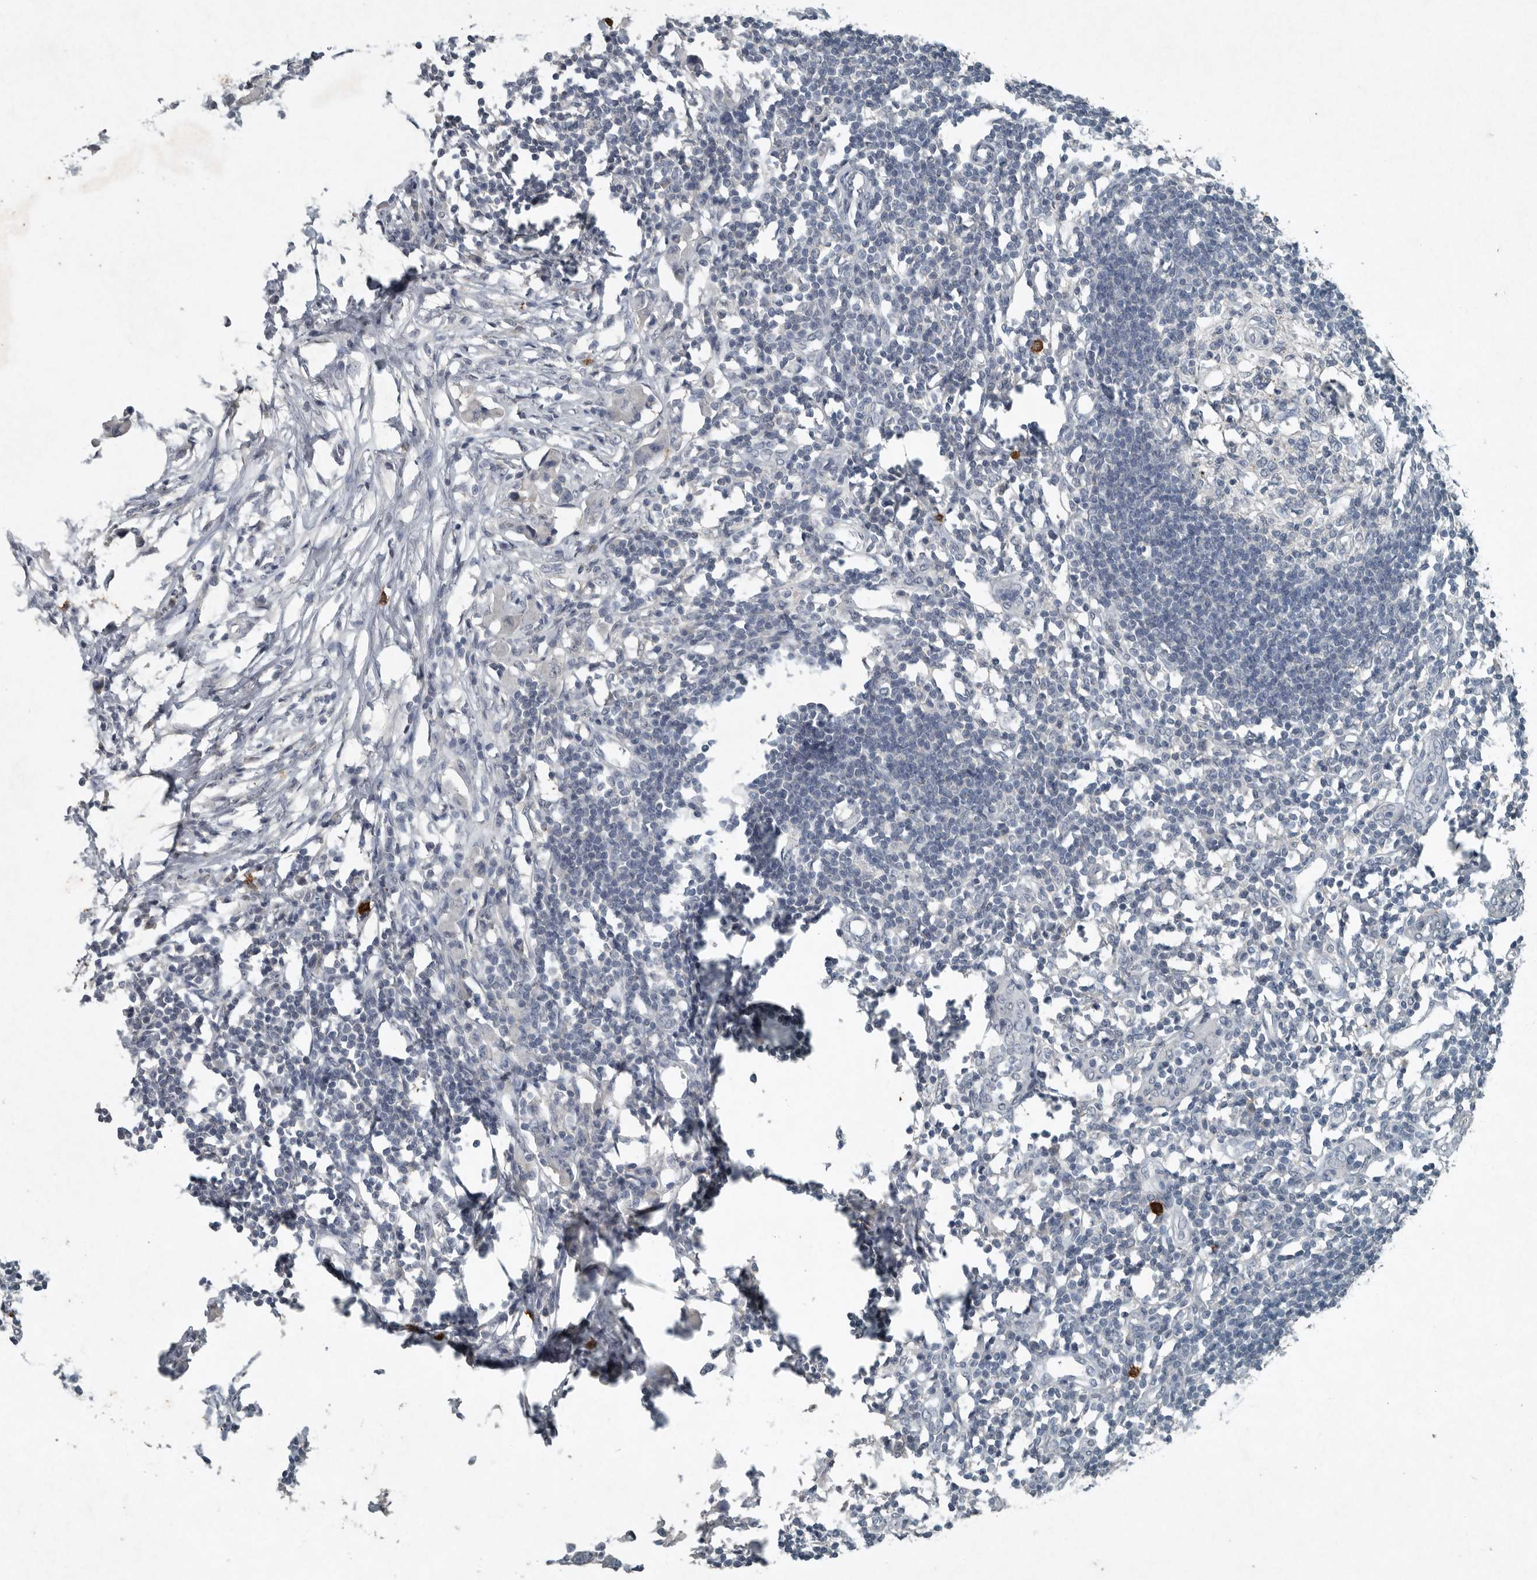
{"staining": {"intensity": "negative", "quantity": "none", "location": "none"}, "tissue": "lymph node", "cell_type": "Germinal center cells", "image_type": "normal", "snomed": [{"axis": "morphology", "description": "Normal tissue, NOS"}, {"axis": "morphology", "description": "Malignant melanoma, Metastatic site"}, {"axis": "topography", "description": "Lymph node"}], "caption": "This is an immunohistochemistry (IHC) micrograph of normal lymph node. There is no positivity in germinal center cells.", "gene": "IL20", "patient": {"sex": "male", "age": 41}}